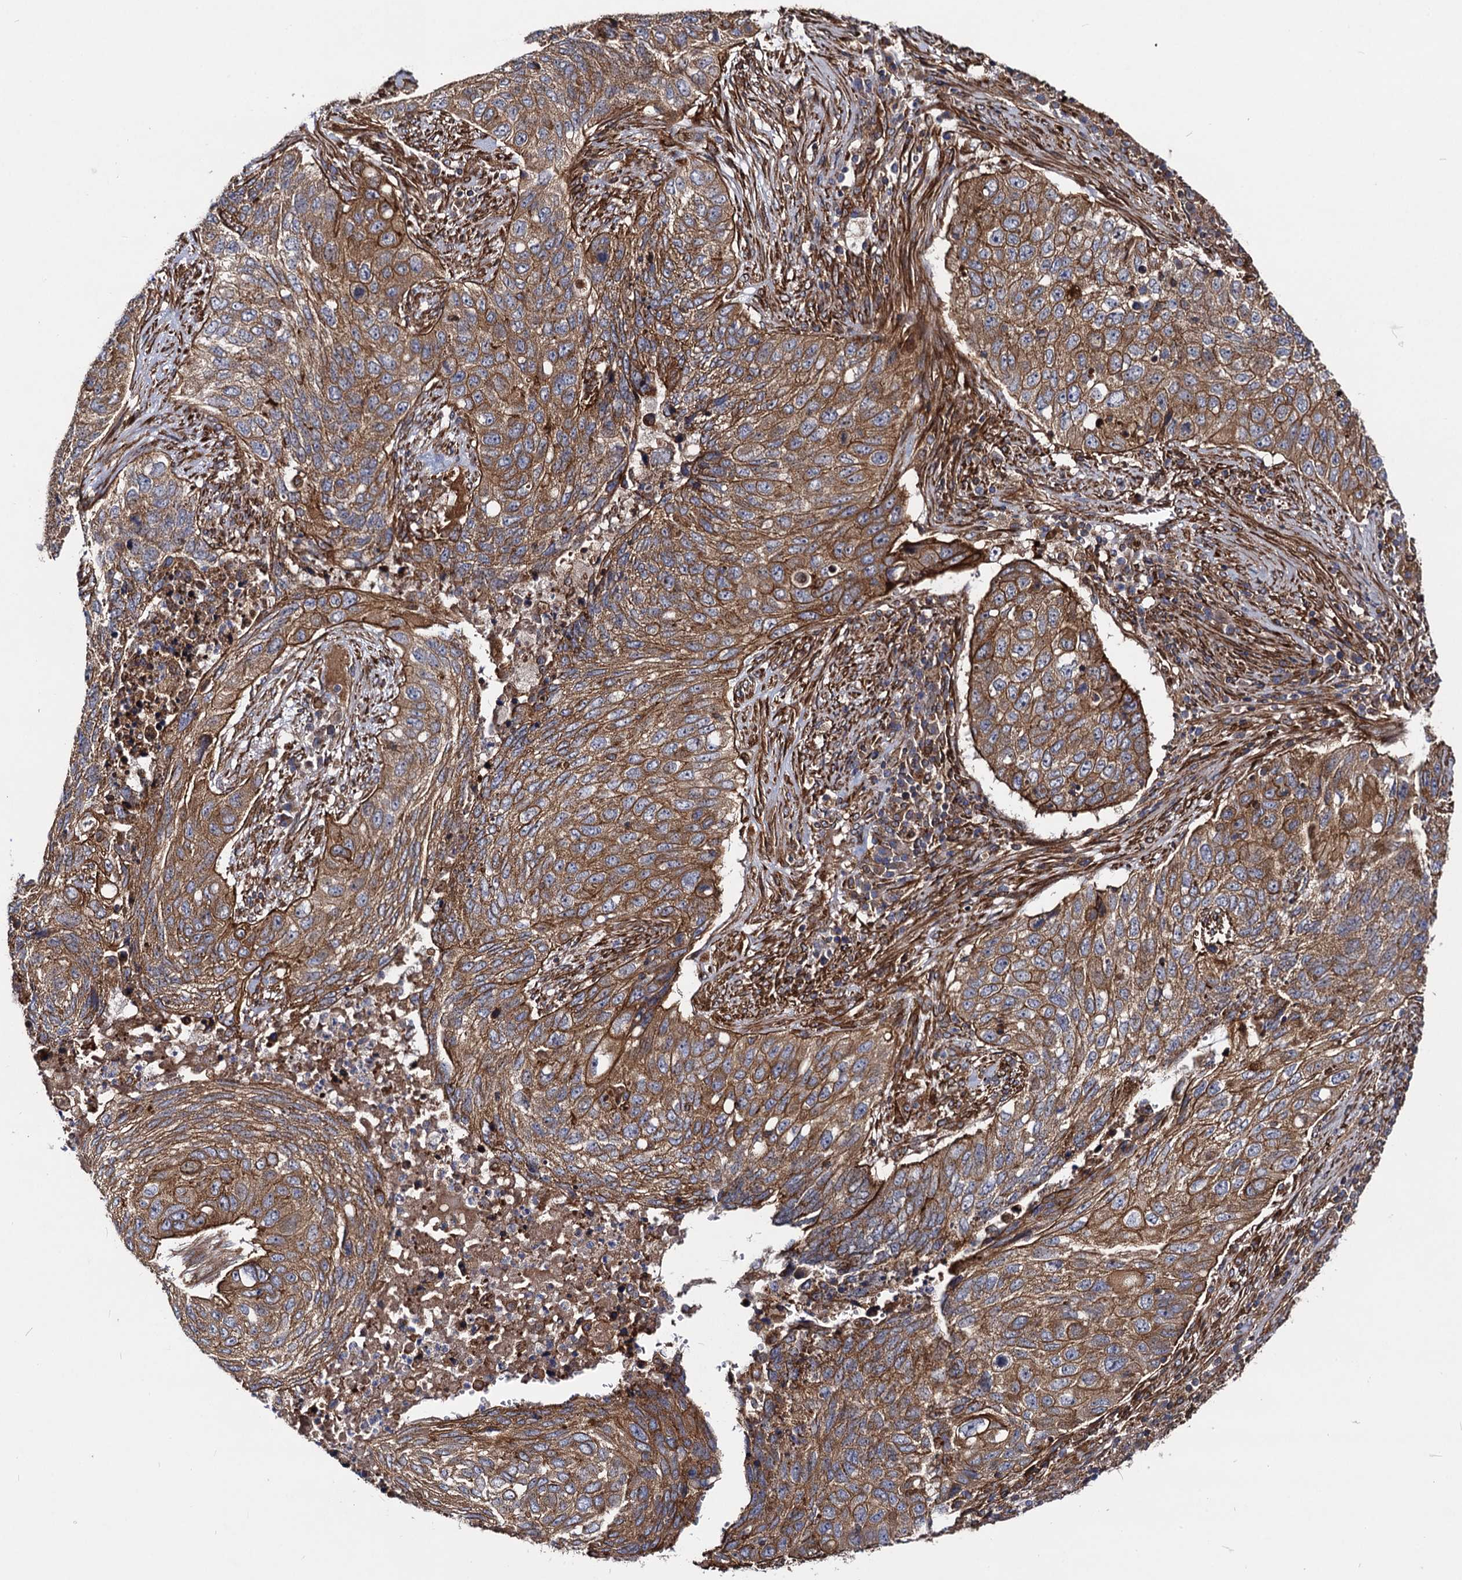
{"staining": {"intensity": "moderate", "quantity": ">75%", "location": "cytoplasmic/membranous"}, "tissue": "lung cancer", "cell_type": "Tumor cells", "image_type": "cancer", "snomed": [{"axis": "morphology", "description": "Squamous cell carcinoma, NOS"}, {"axis": "topography", "description": "Lung"}], "caption": "Immunohistochemistry photomicrograph of neoplastic tissue: human squamous cell carcinoma (lung) stained using immunohistochemistry (IHC) exhibits medium levels of moderate protein expression localized specifically in the cytoplasmic/membranous of tumor cells, appearing as a cytoplasmic/membranous brown color.", "gene": "CIP2A", "patient": {"sex": "female", "age": 63}}